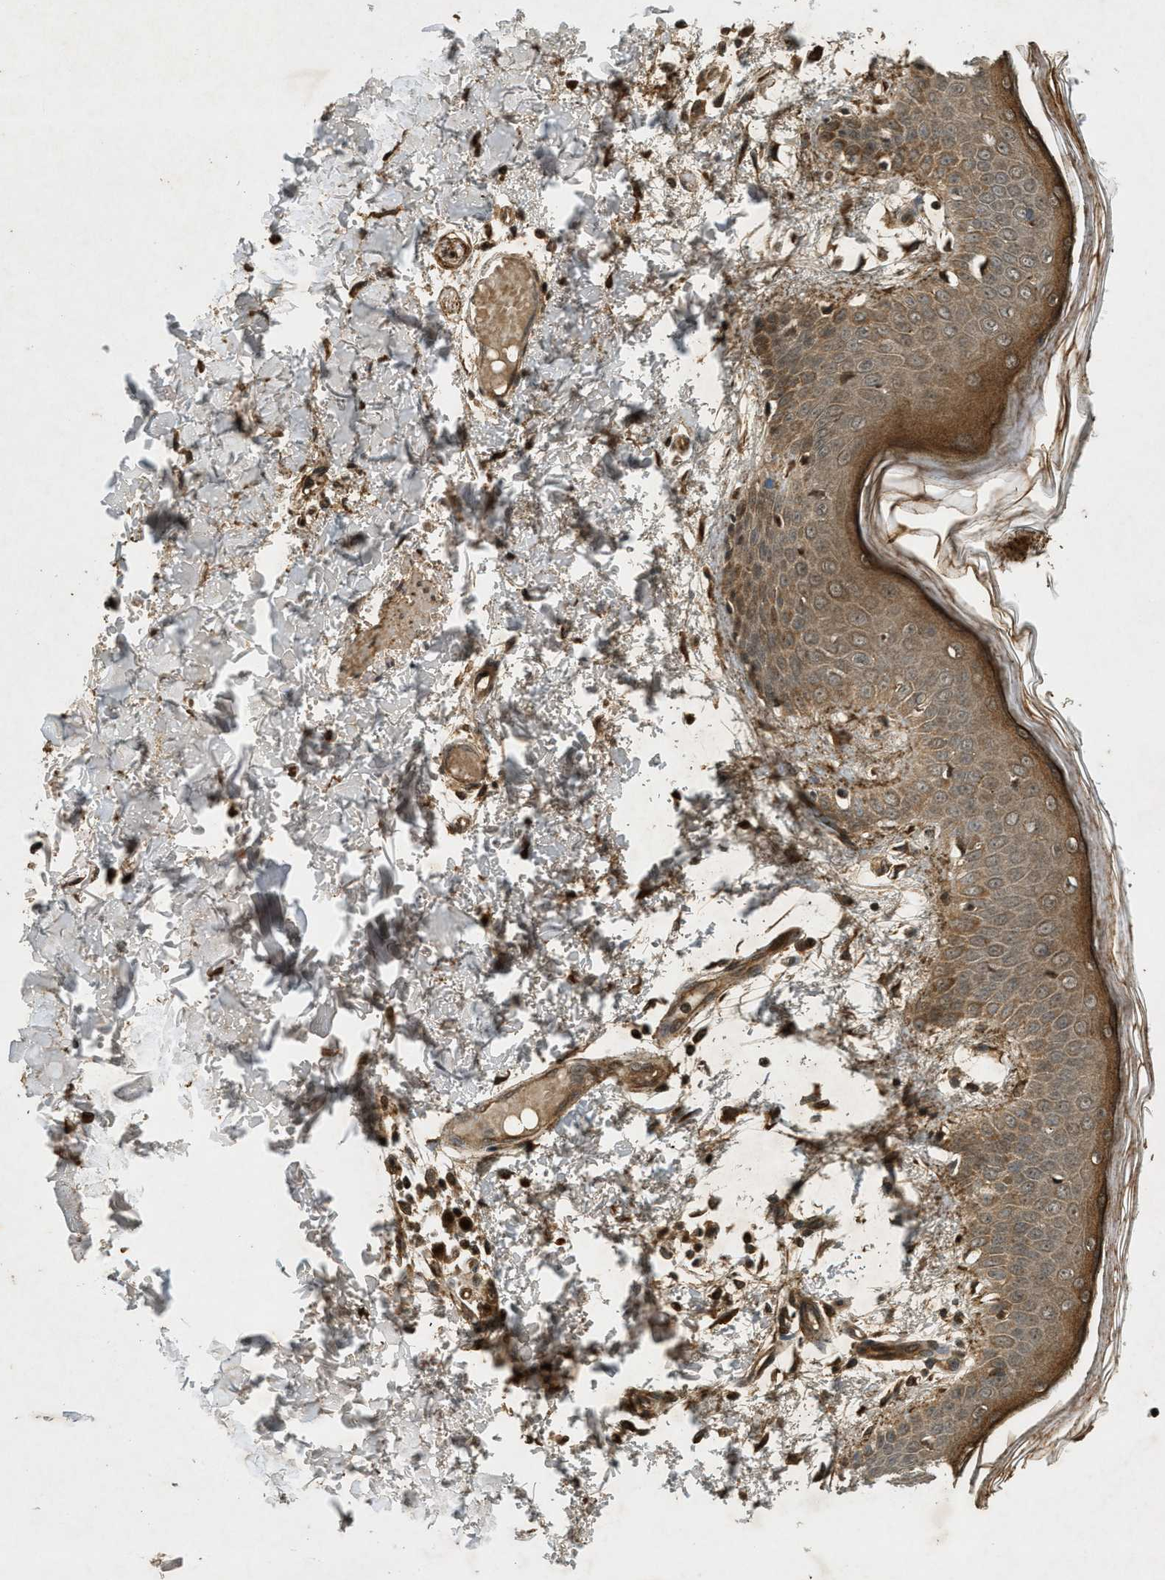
{"staining": {"intensity": "moderate", "quantity": ">75%", "location": "cytoplasmic/membranous,nuclear"}, "tissue": "skin", "cell_type": "Fibroblasts", "image_type": "normal", "snomed": [{"axis": "morphology", "description": "Normal tissue, NOS"}, {"axis": "topography", "description": "Skin"}], "caption": "Immunohistochemistry image of unremarkable human skin stained for a protein (brown), which exhibits medium levels of moderate cytoplasmic/membranous,nuclear positivity in about >75% of fibroblasts.", "gene": "EIF2AK3", "patient": {"sex": "male", "age": 53}}